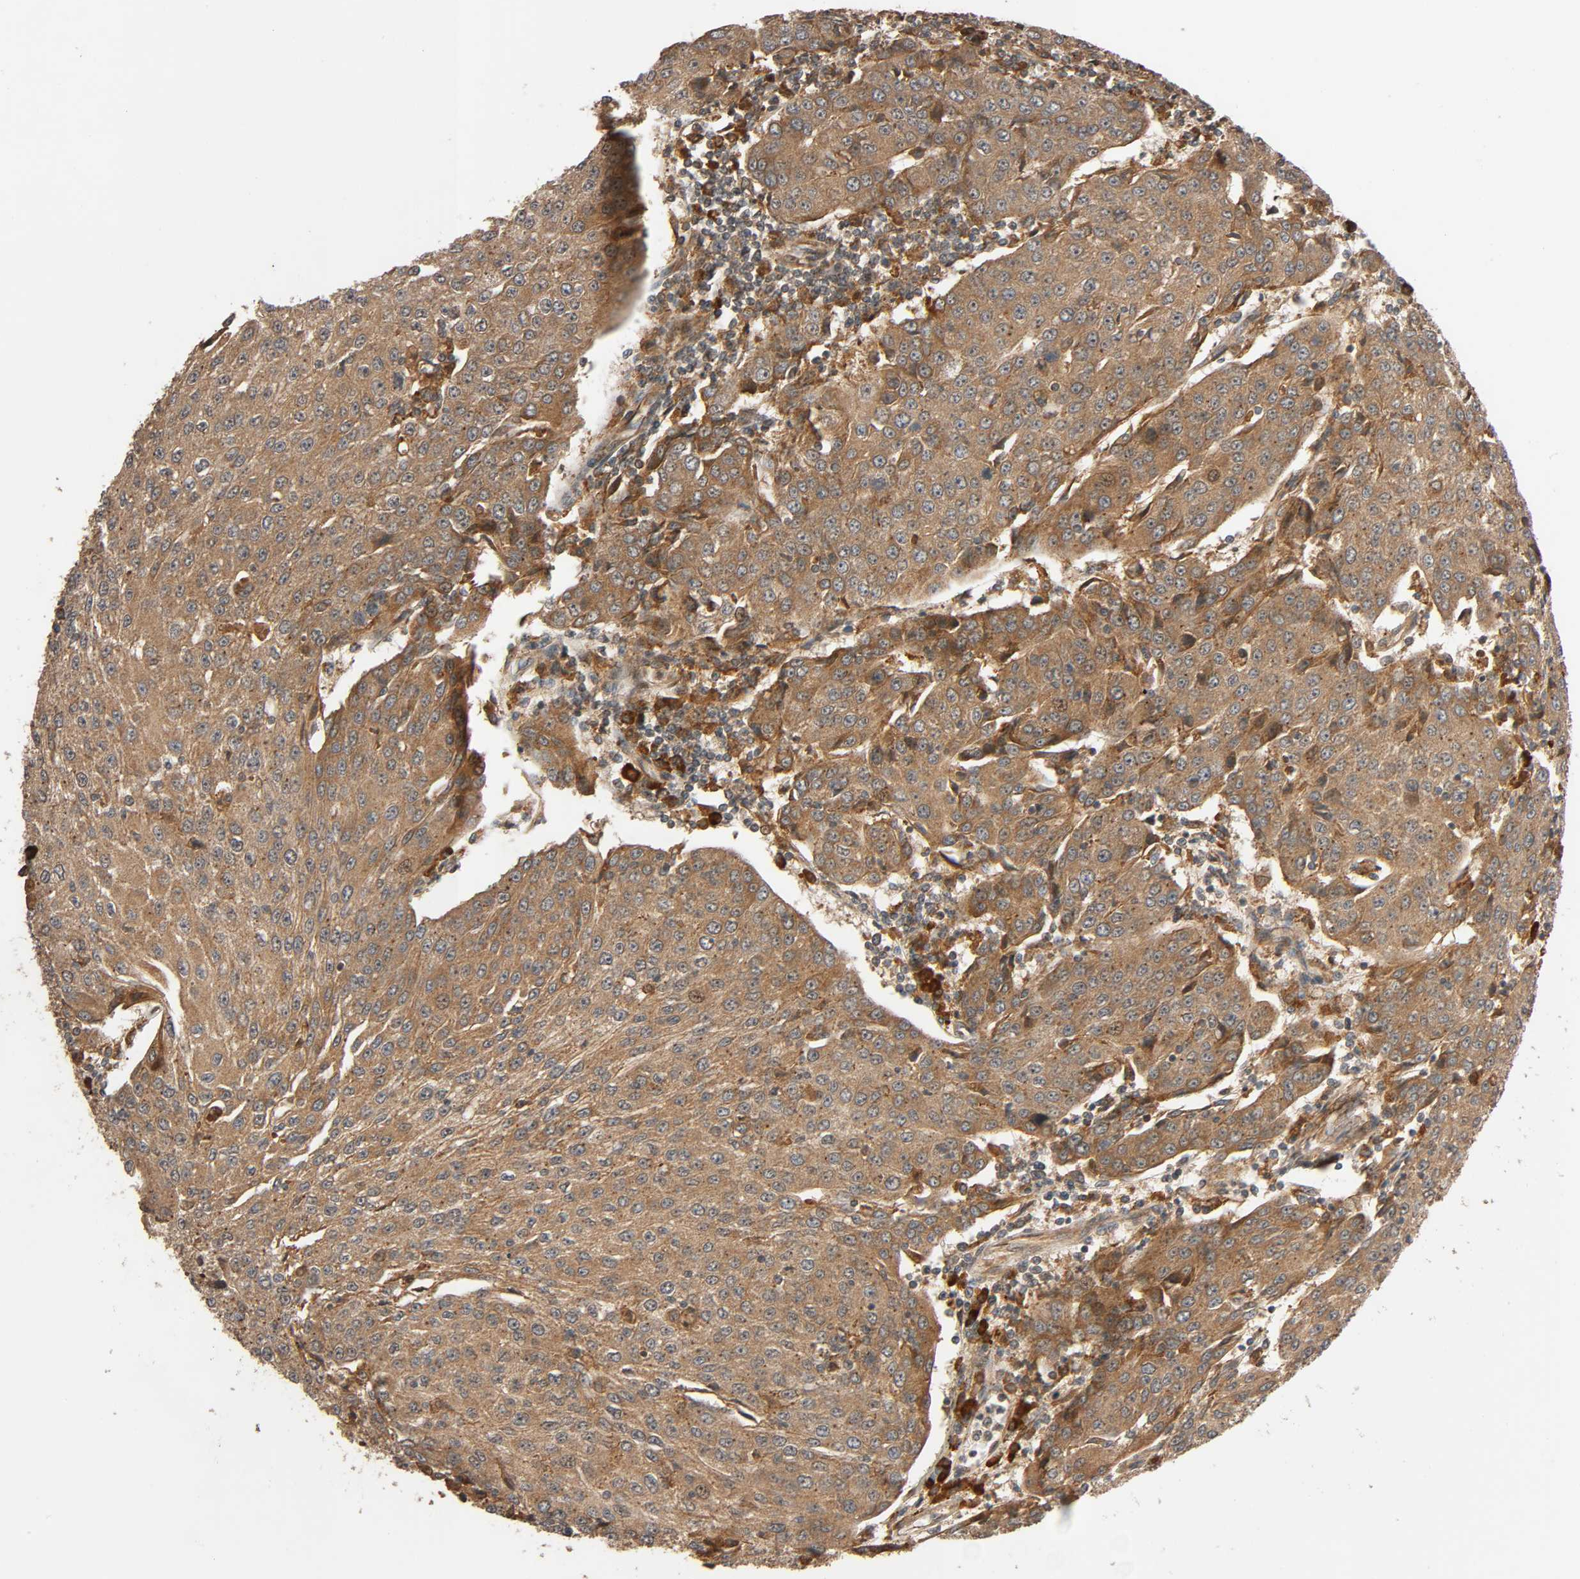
{"staining": {"intensity": "moderate", "quantity": ">75%", "location": "cytoplasmic/membranous"}, "tissue": "urothelial cancer", "cell_type": "Tumor cells", "image_type": "cancer", "snomed": [{"axis": "morphology", "description": "Urothelial carcinoma, High grade"}, {"axis": "topography", "description": "Urinary bladder"}], "caption": "Immunohistochemical staining of human urothelial carcinoma (high-grade) shows medium levels of moderate cytoplasmic/membranous positivity in about >75% of tumor cells. (brown staining indicates protein expression, while blue staining denotes nuclei).", "gene": "MAP3K8", "patient": {"sex": "female", "age": 85}}